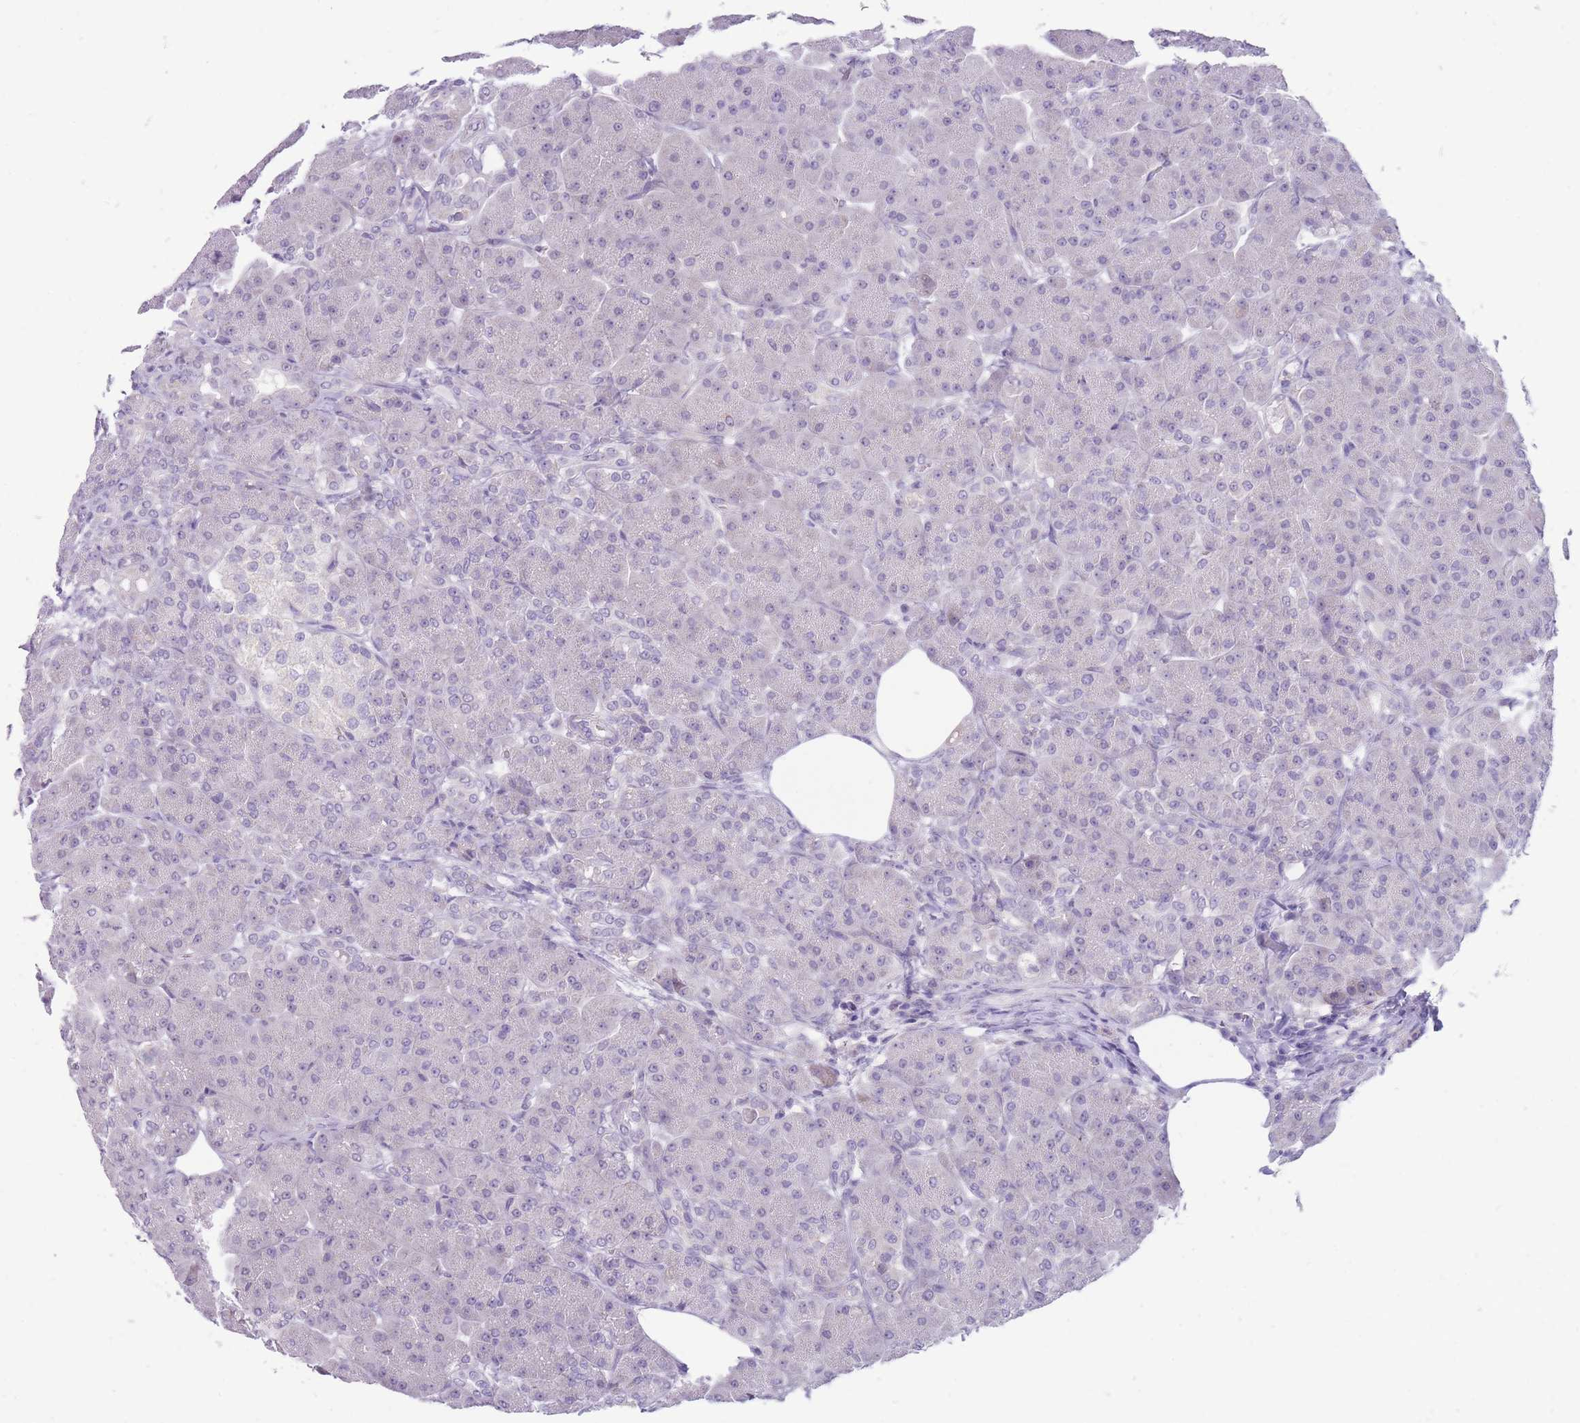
{"staining": {"intensity": "negative", "quantity": "none", "location": "none"}, "tissue": "pancreas", "cell_type": "Exocrine glandular cells", "image_type": "normal", "snomed": [{"axis": "morphology", "description": "Normal tissue, NOS"}, {"axis": "topography", "description": "Pancreas"}], "caption": "Immunohistochemistry (IHC) photomicrograph of benign human pancreas stained for a protein (brown), which demonstrates no staining in exocrine glandular cells.", "gene": "ERICH4", "patient": {"sex": "male", "age": 63}}